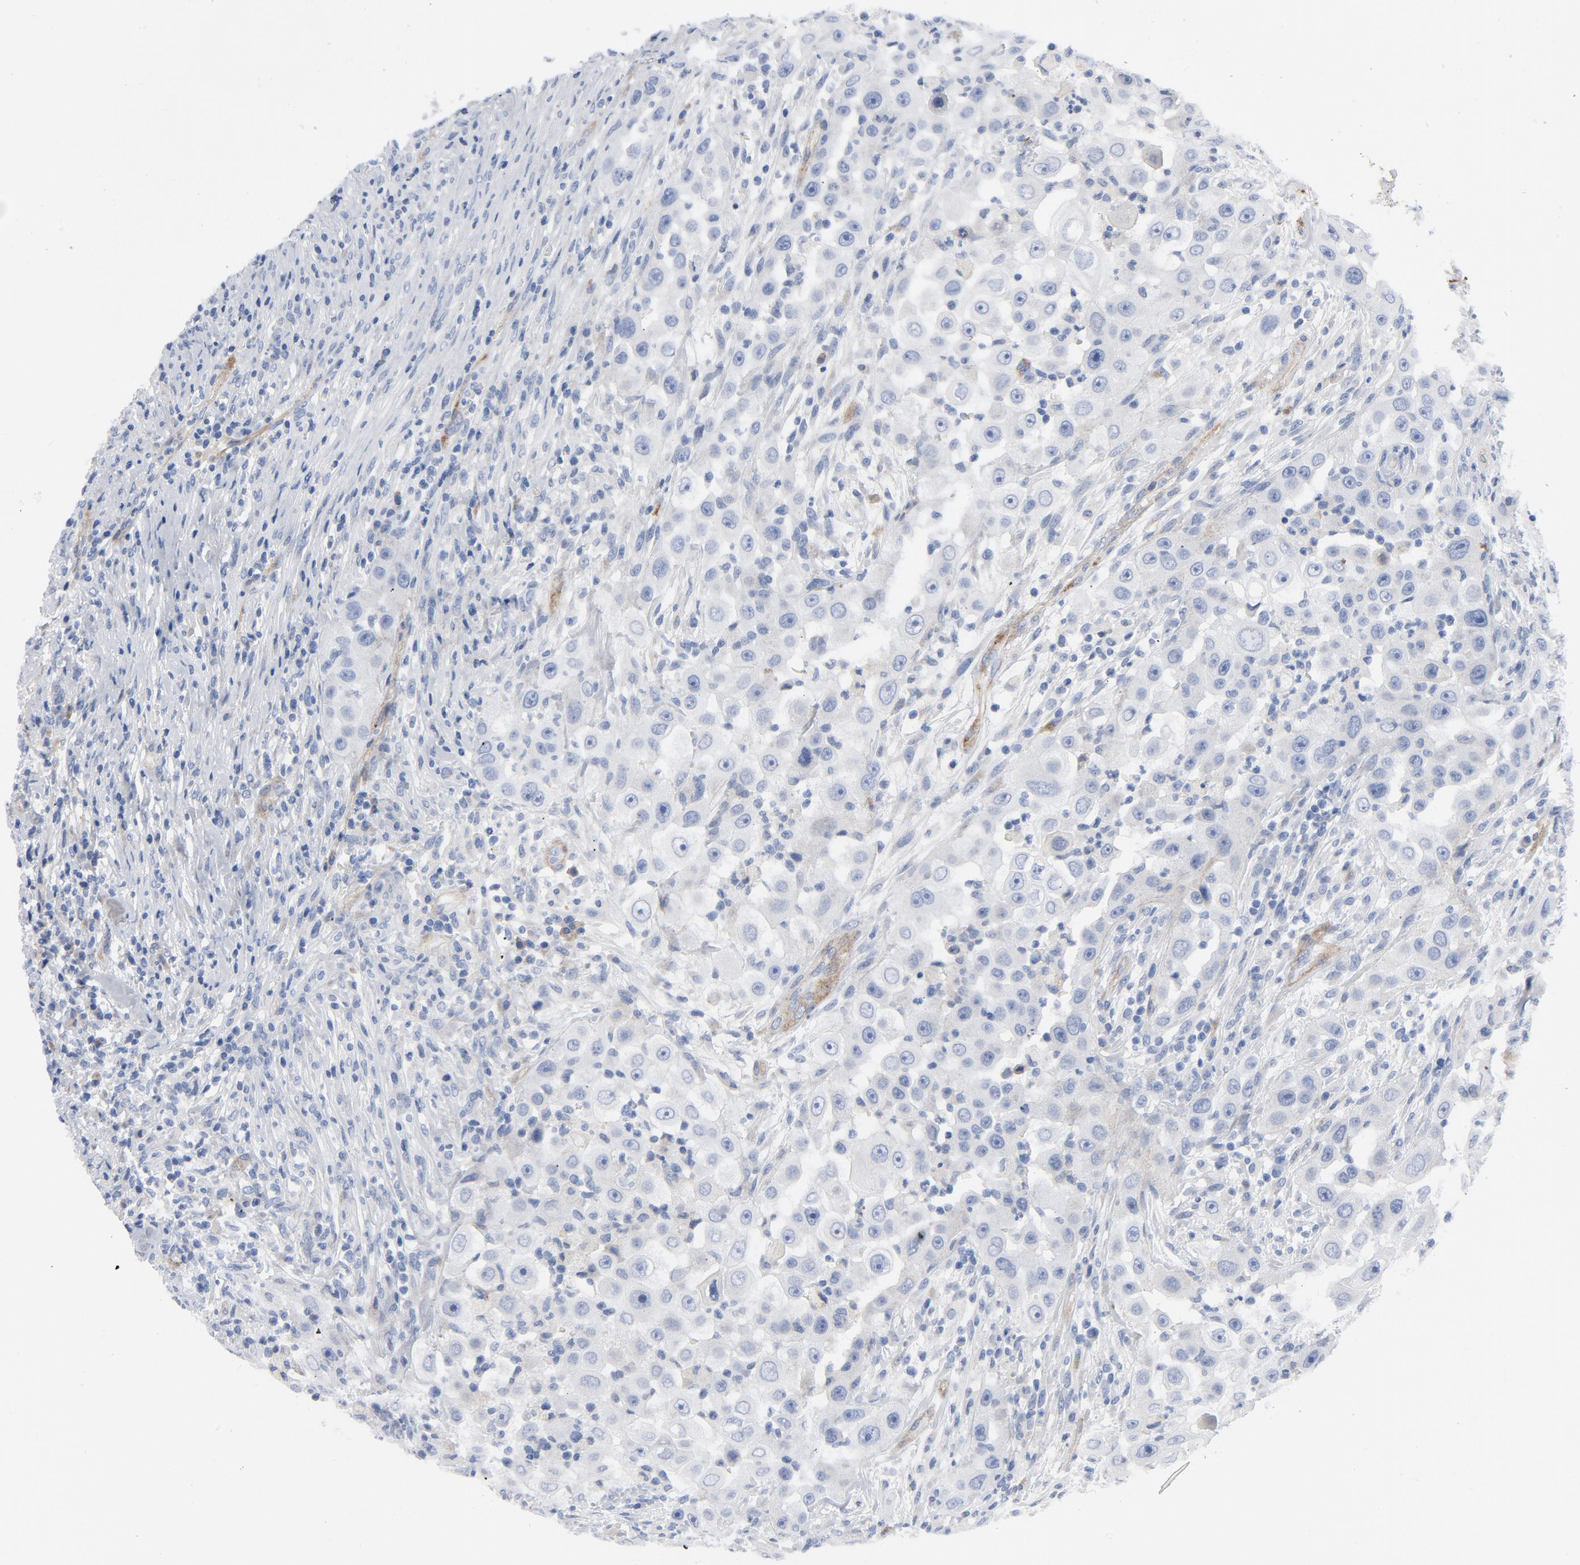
{"staining": {"intensity": "negative", "quantity": "none", "location": "none"}, "tissue": "head and neck cancer", "cell_type": "Tumor cells", "image_type": "cancer", "snomed": [{"axis": "morphology", "description": "Carcinoma, NOS"}, {"axis": "topography", "description": "Head-Neck"}], "caption": "Immunohistochemistry micrograph of carcinoma (head and neck) stained for a protein (brown), which reveals no staining in tumor cells.", "gene": "LAMC1", "patient": {"sex": "male", "age": 87}}